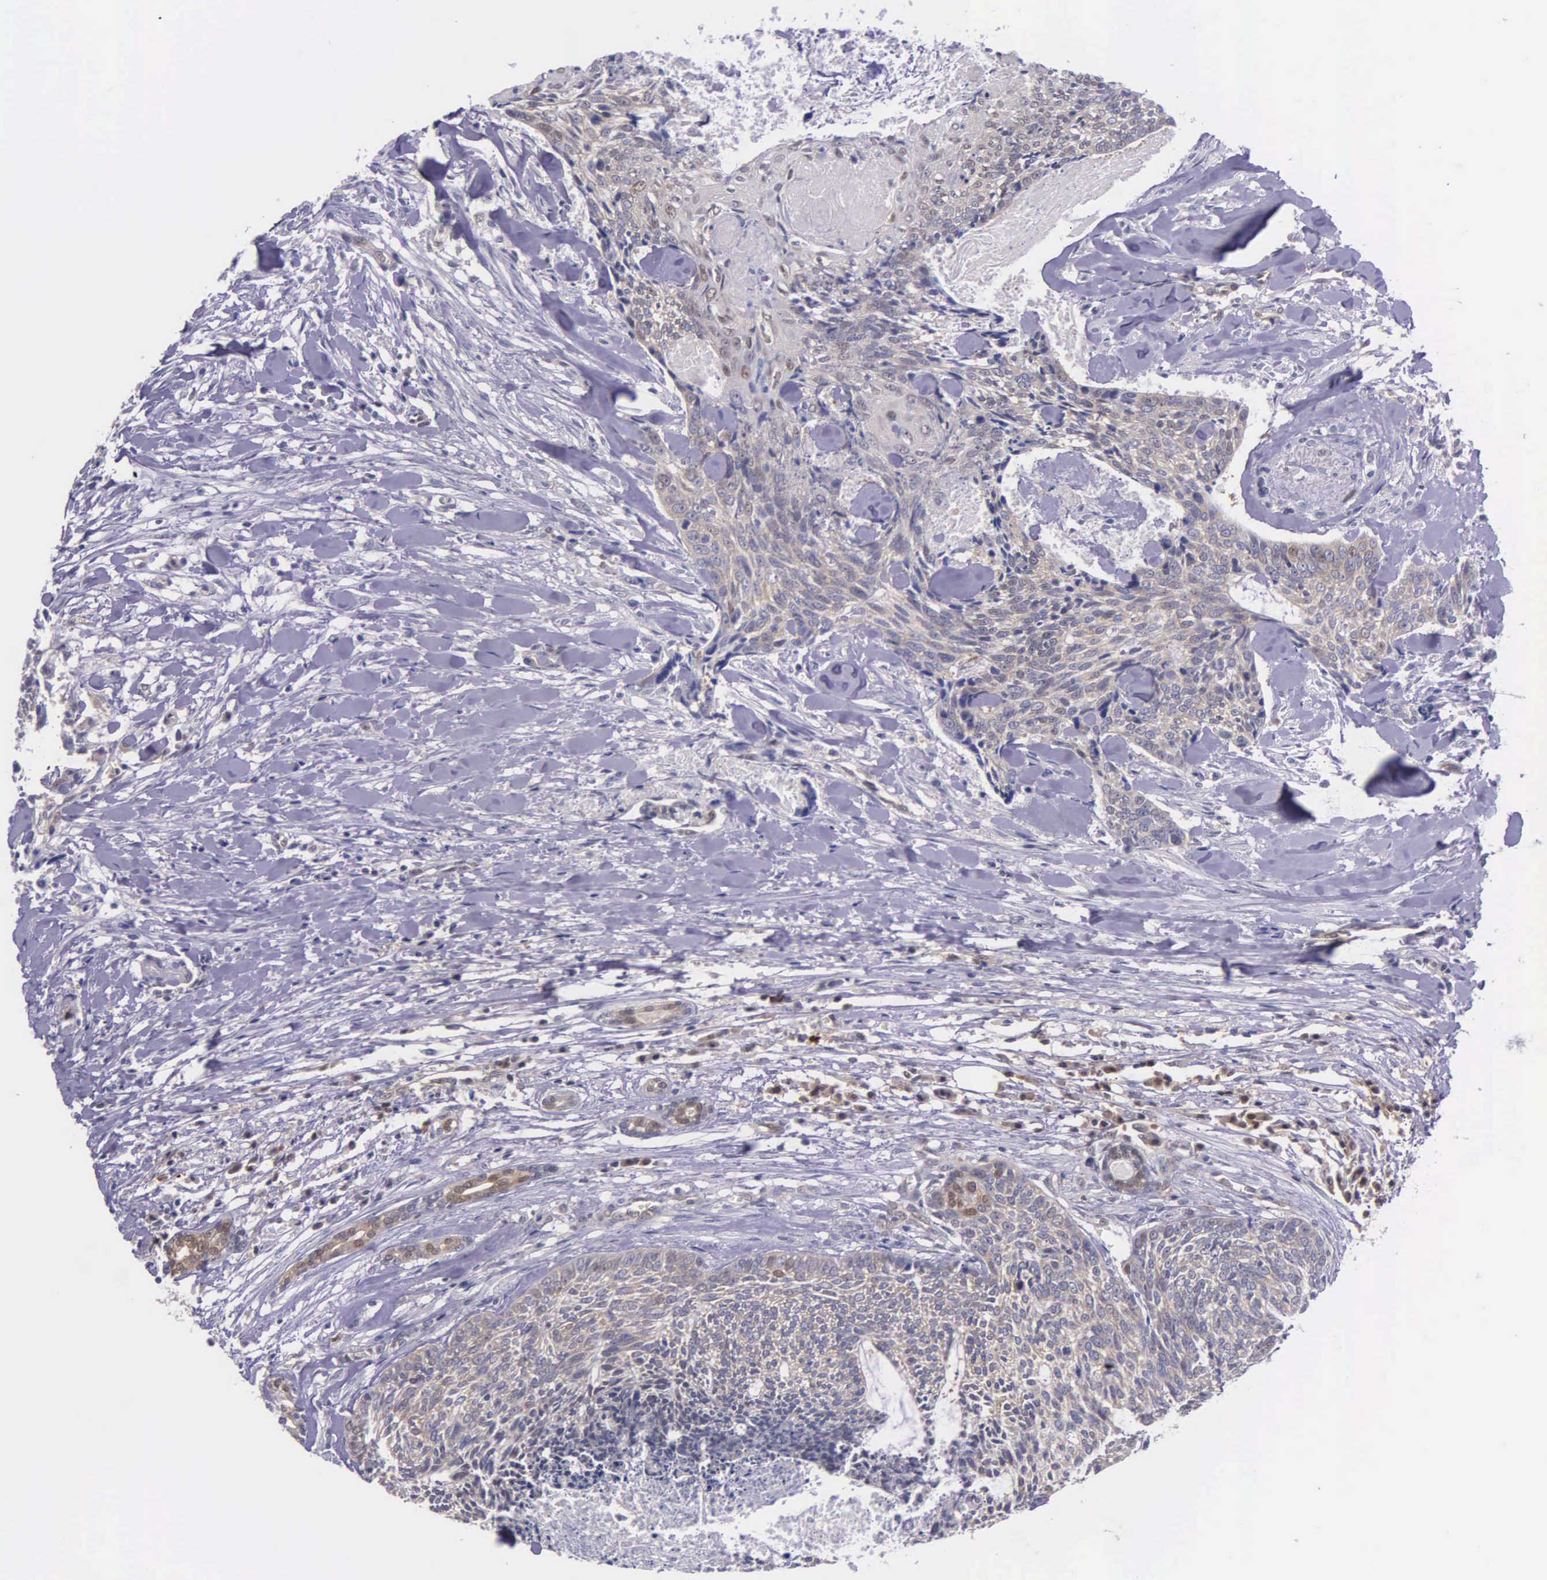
{"staining": {"intensity": "weak", "quantity": ">75%", "location": "cytoplasmic/membranous"}, "tissue": "head and neck cancer", "cell_type": "Tumor cells", "image_type": "cancer", "snomed": [{"axis": "morphology", "description": "Squamous cell carcinoma, NOS"}, {"axis": "topography", "description": "Salivary gland"}, {"axis": "topography", "description": "Head-Neck"}], "caption": "This image displays head and neck cancer (squamous cell carcinoma) stained with immunohistochemistry to label a protein in brown. The cytoplasmic/membranous of tumor cells show weak positivity for the protein. Nuclei are counter-stained blue.", "gene": "GMPR2", "patient": {"sex": "male", "age": 70}}